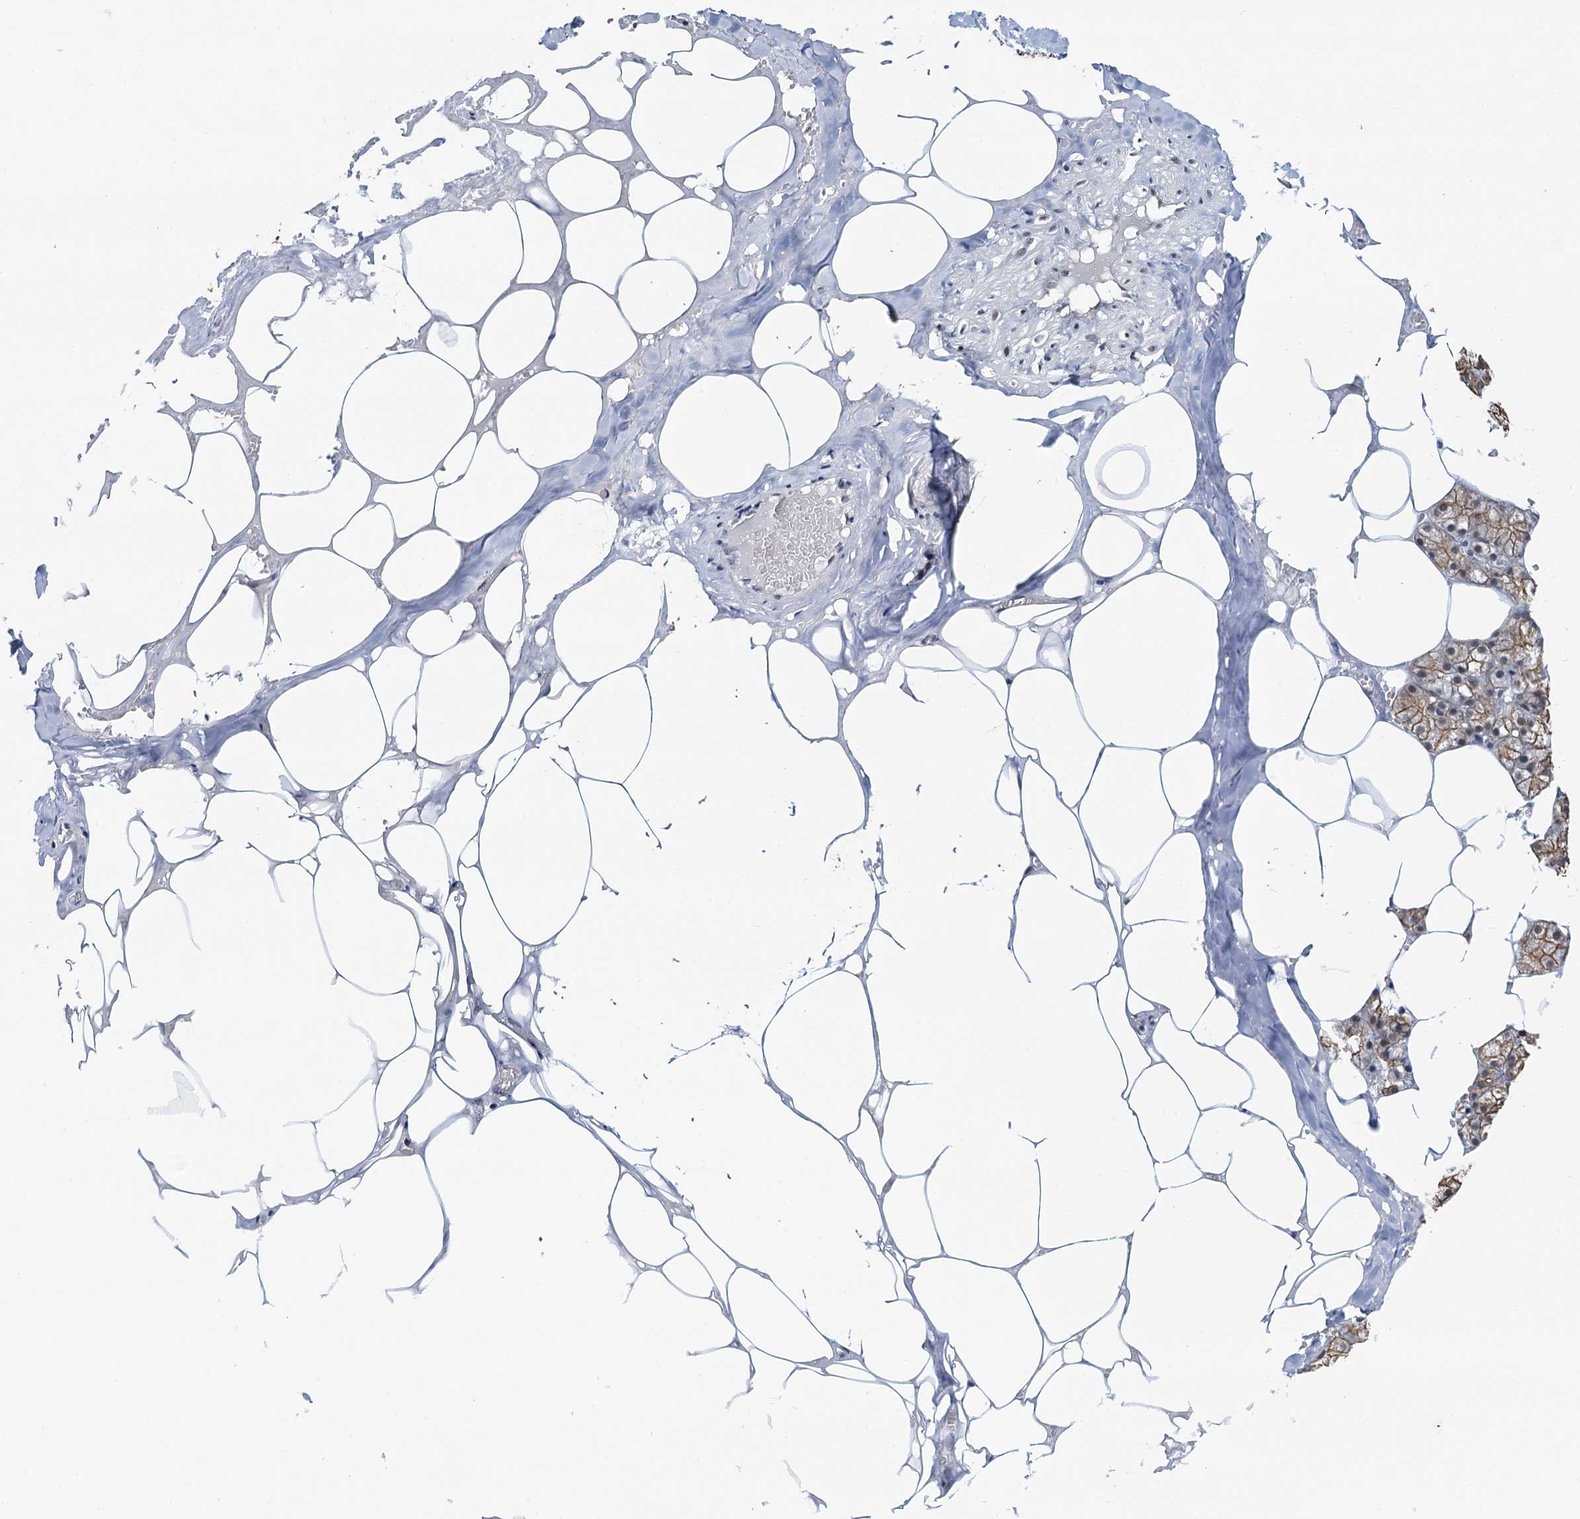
{"staining": {"intensity": "moderate", "quantity": ">75%", "location": "cytoplasmic/membranous,nuclear"}, "tissue": "salivary gland", "cell_type": "Glandular cells", "image_type": "normal", "snomed": [{"axis": "morphology", "description": "Normal tissue, NOS"}, {"axis": "topography", "description": "Salivary gland"}], "caption": "Salivary gland was stained to show a protein in brown. There is medium levels of moderate cytoplasmic/membranous,nuclear expression in approximately >75% of glandular cells. (brown staining indicates protein expression, while blue staining denotes nuclei).", "gene": "ZNF609", "patient": {"sex": "male", "age": 62}}